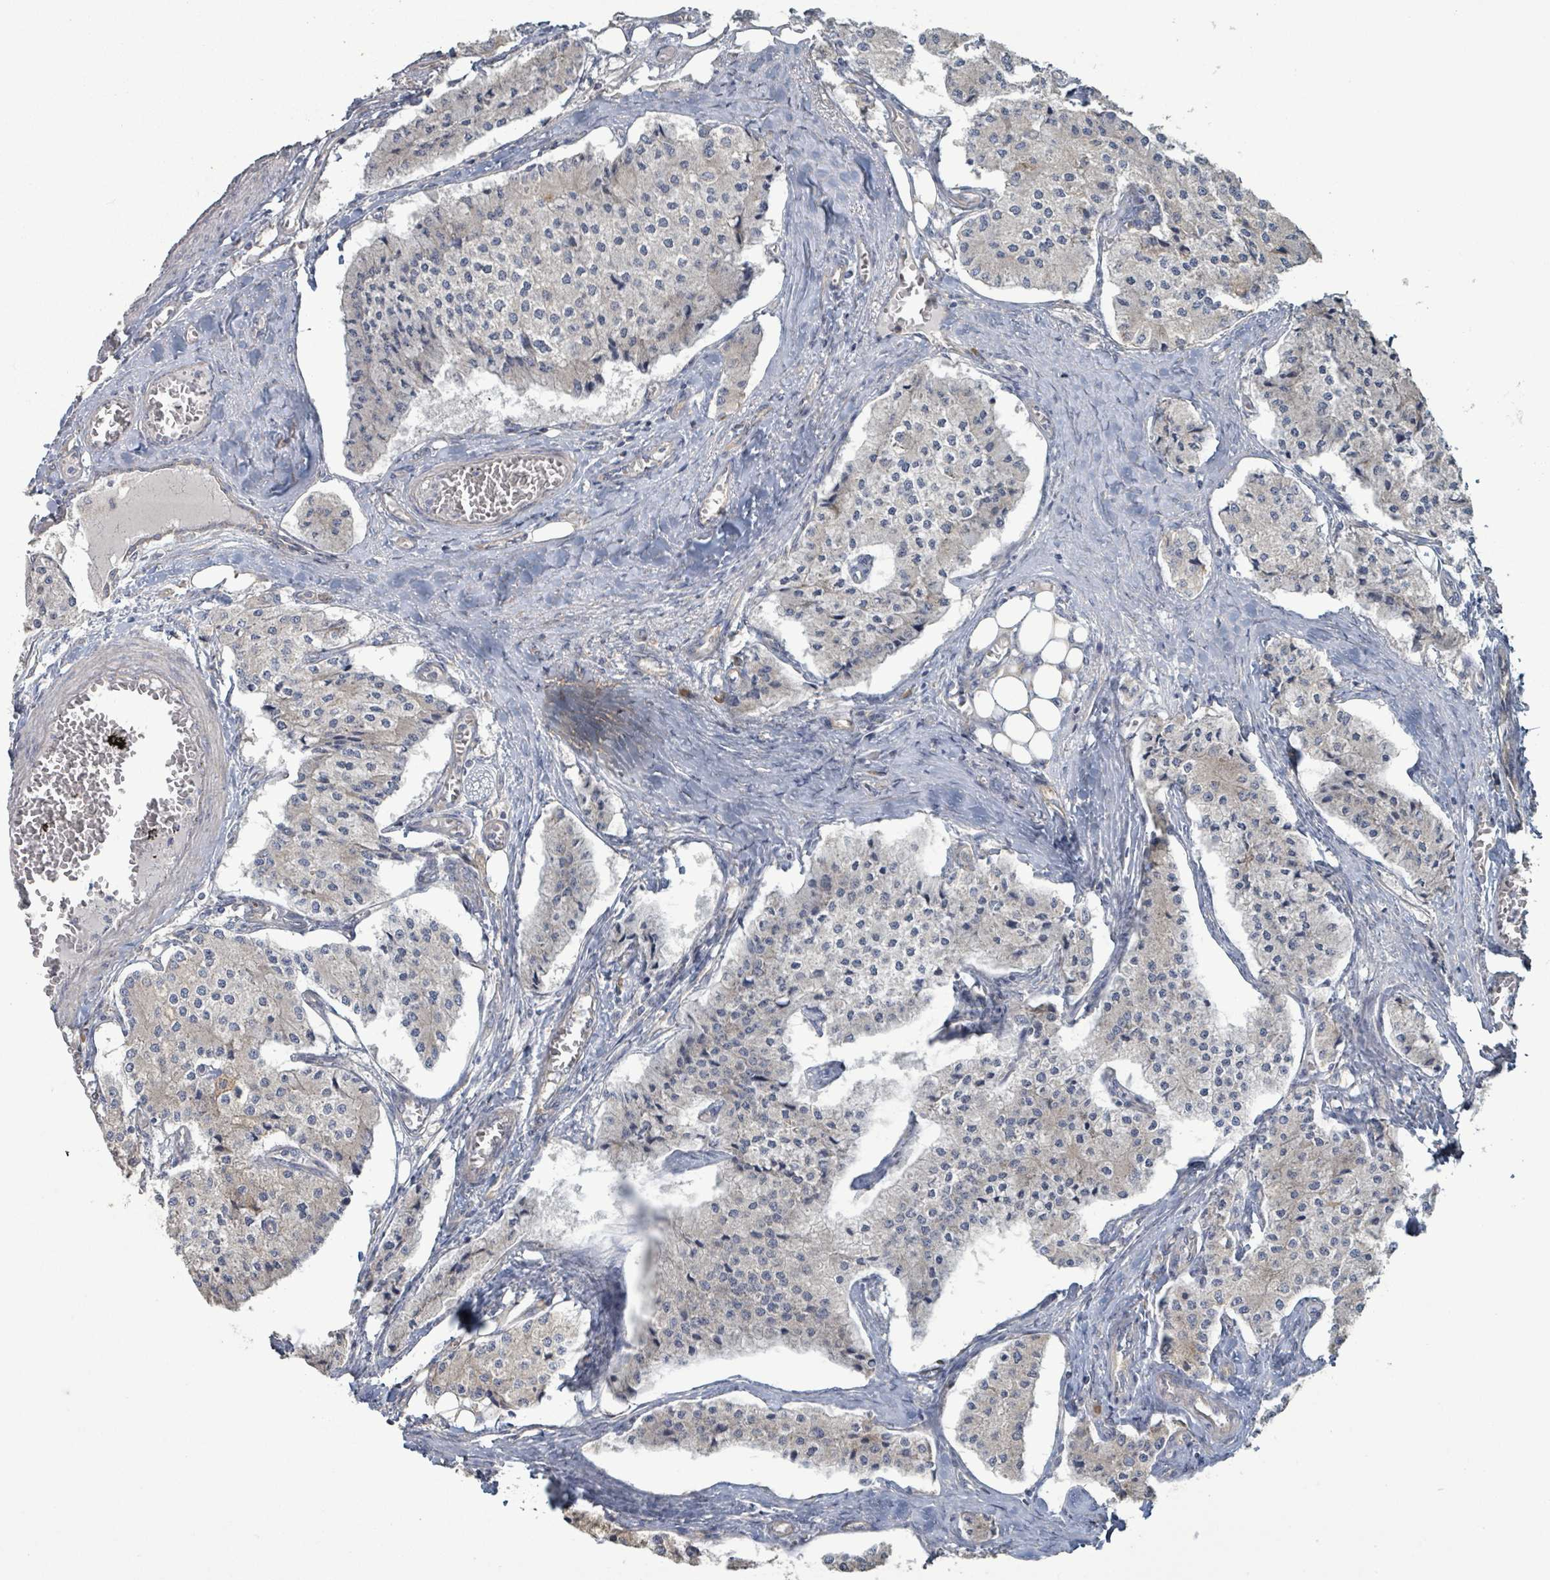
{"staining": {"intensity": "weak", "quantity": "<25%", "location": "cytoplasmic/membranous"}, "tissue": "carcinoid", "cell_type": "Tumor cells", "image_type": "cancer", "snomed": [{"axis": "morphology", "description": "Carcinoid, malignant, NOS"}, {"axis": "topography", "description": "Colon"}], "caption": "The photomicrograph reveals no staining of tumor cells in malignant carcinoid. (DAB immunohistochemistry with hematoxylin counter stain).", "gene": "RPL32", "patient": {"sex": "female", "age": 52}}